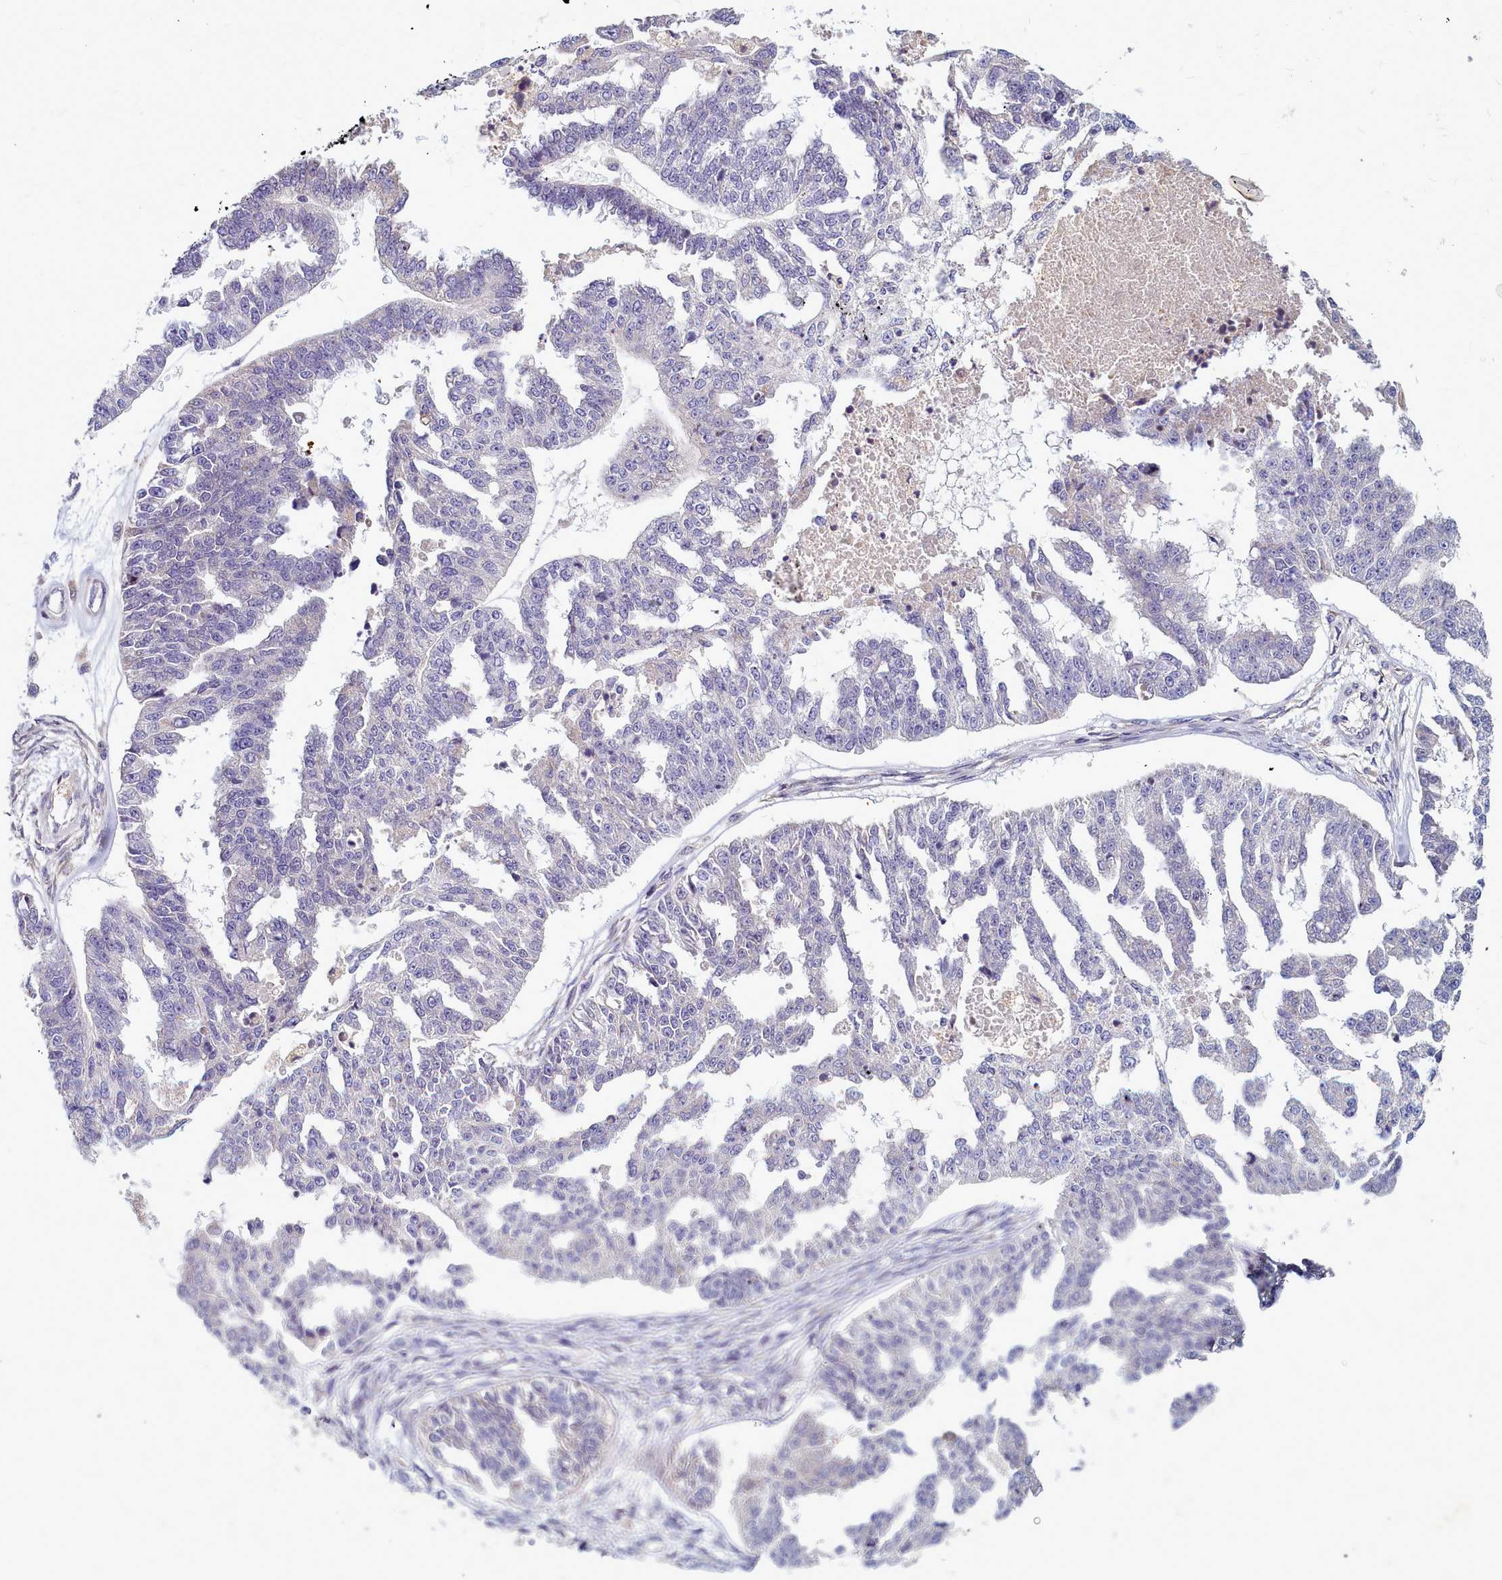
{"staining": {"intensity": "negative", "quantity": "none", "location": "none"}, "tissue": "ovarian cancer", "cell_type": "Tumor cells", "image_type": "cancer", "snomed": [{"axis": "morphology", "description": "Cystadenocarcinoma, serous, NOS"}, {"axis": "topography", "description": "Ovary"}], "caption": "There is no significant expression in tumor cells of ovarian cancer (serous cystadenocarcinoma).", "gene": "SMPD4", "patient": {"sex": "female", "age": 58}}